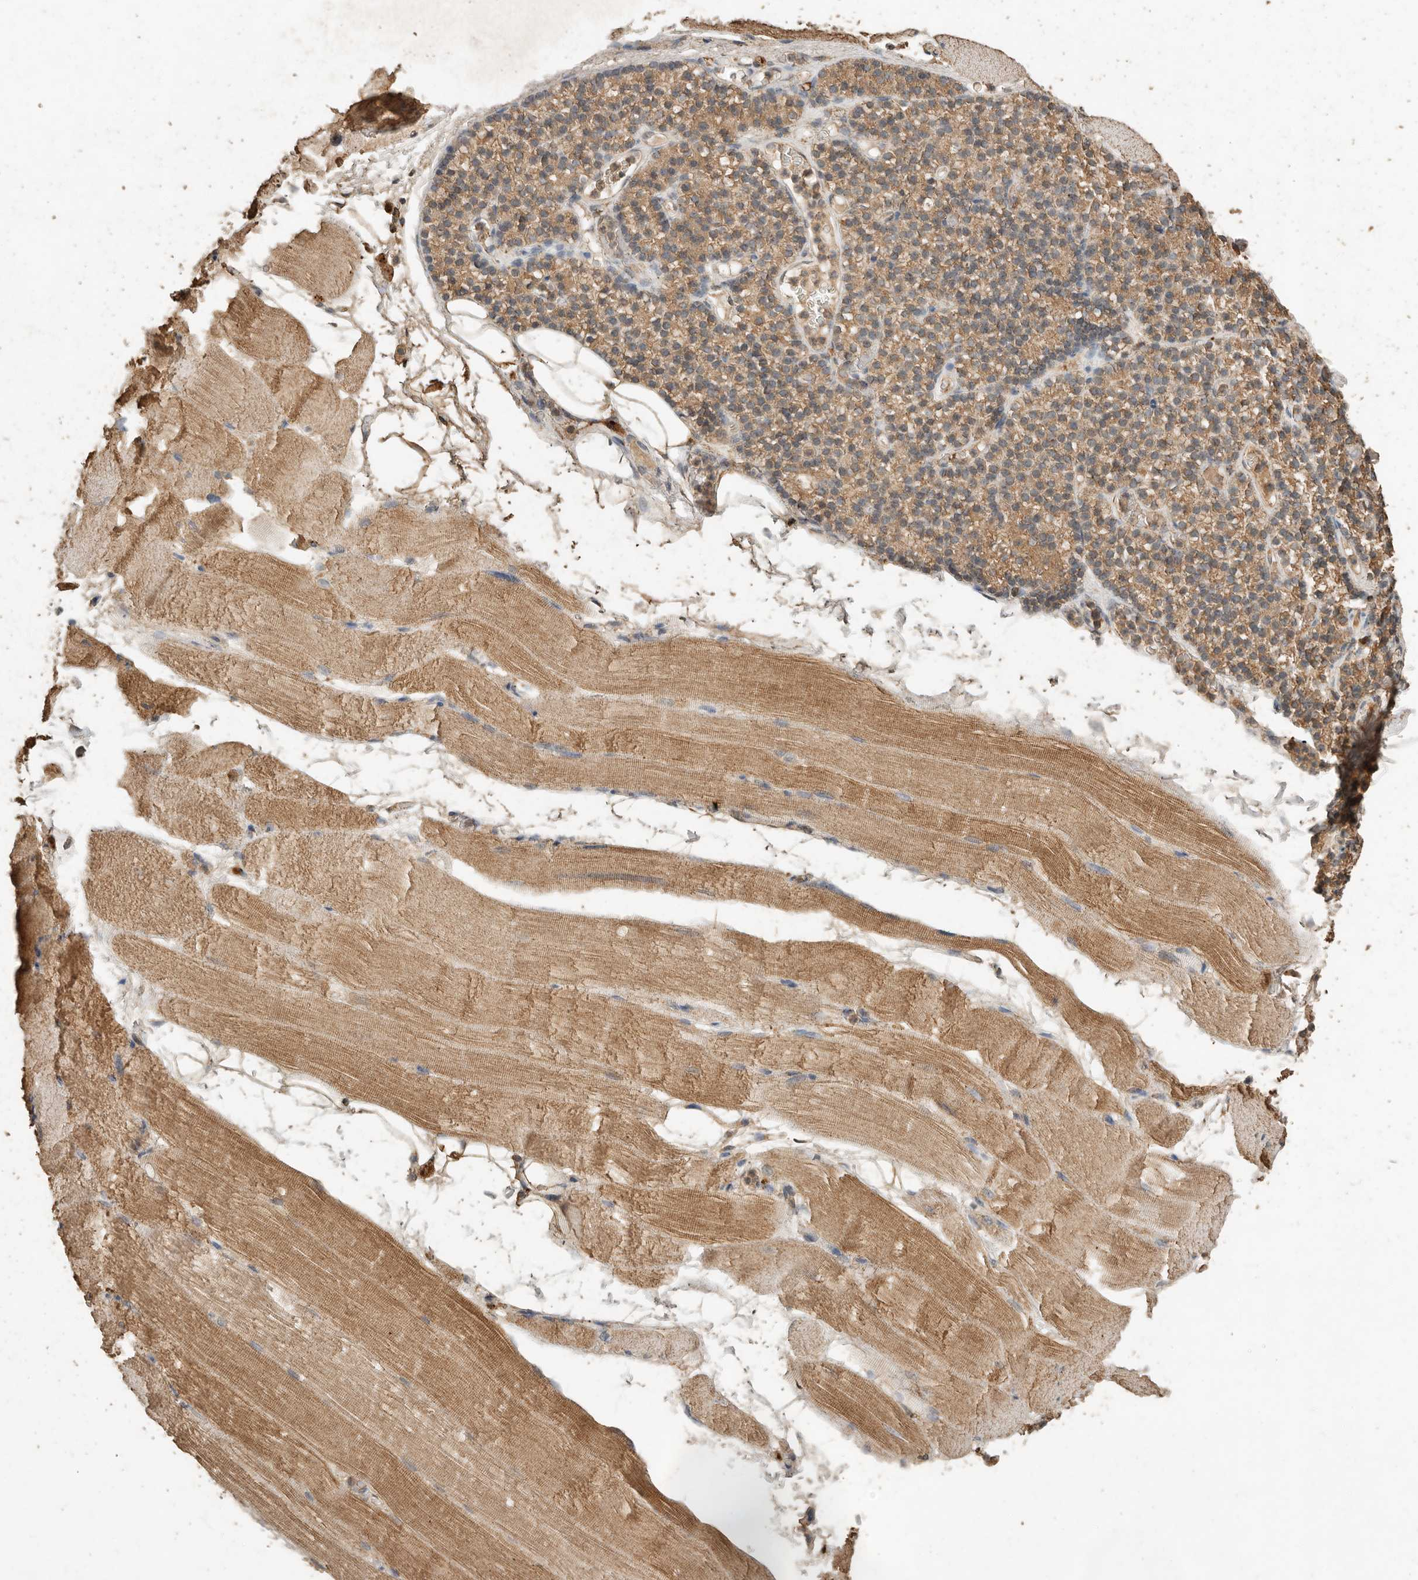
{"staining": {"intensity": "moderate", "quantity": ">75%", "location": "cytoplasmic/membranous"}, "tissue": "skeletal muscle", "cell_type": "Myocytes", "image_type": "normal", "snomed": [{"axis": "morphology", "description": "Normal tissue, NOS"}, {"axis": "topography", "description": "Skeletal muscle"}, {"axis": "topography", "description": "Parathyroid gland"}], "caption": "Human skeletal muscle stained for a protein (brown) demonstrates moderate cytoplasmic/membranous positive staining in approximately >75% of myocytes.", "gene": "CTF1", "patient": {"sex": "female", "age": 37}}